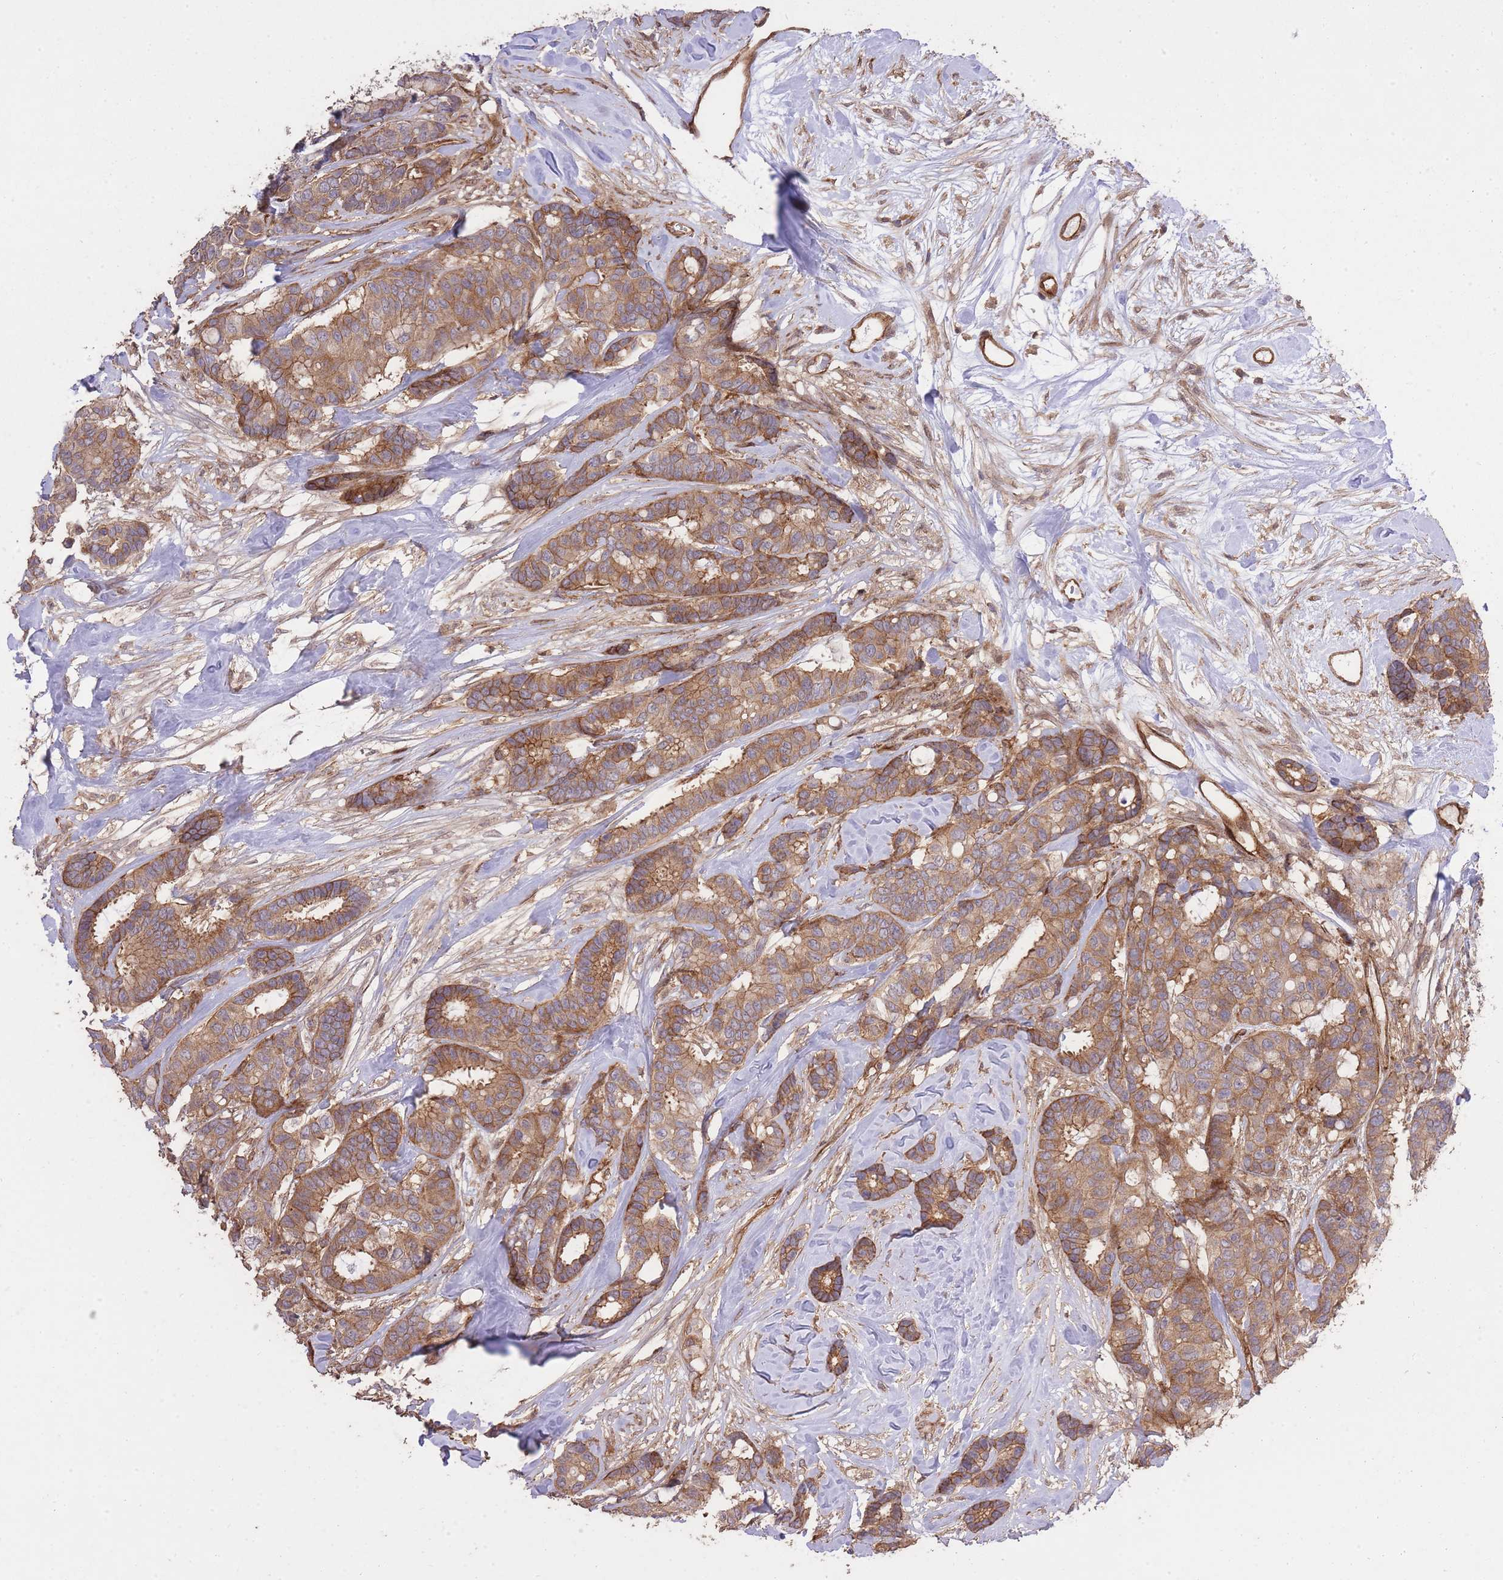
{"staining": {"intensity": "moderate", "quantity": ">75%", "location": "cytoplasmic/membranous"}, "tissue": "breast cancer", "cell_type": "Tumor cells", "image_type": "cancer", "snomed": [{"axis": "morphology", "description": "Duct carcinoma"}, {"axis": "topography", "description": "Breast"}], "caption": "Infiltrating ductal carcinoma (breast) stained with a brown dye reveals moderate cytoplasmic/membranous positive staining in approximately >75% of tumor cells.", "gene": "PLD1", "patient": {"sex": "female", "age": 87}}